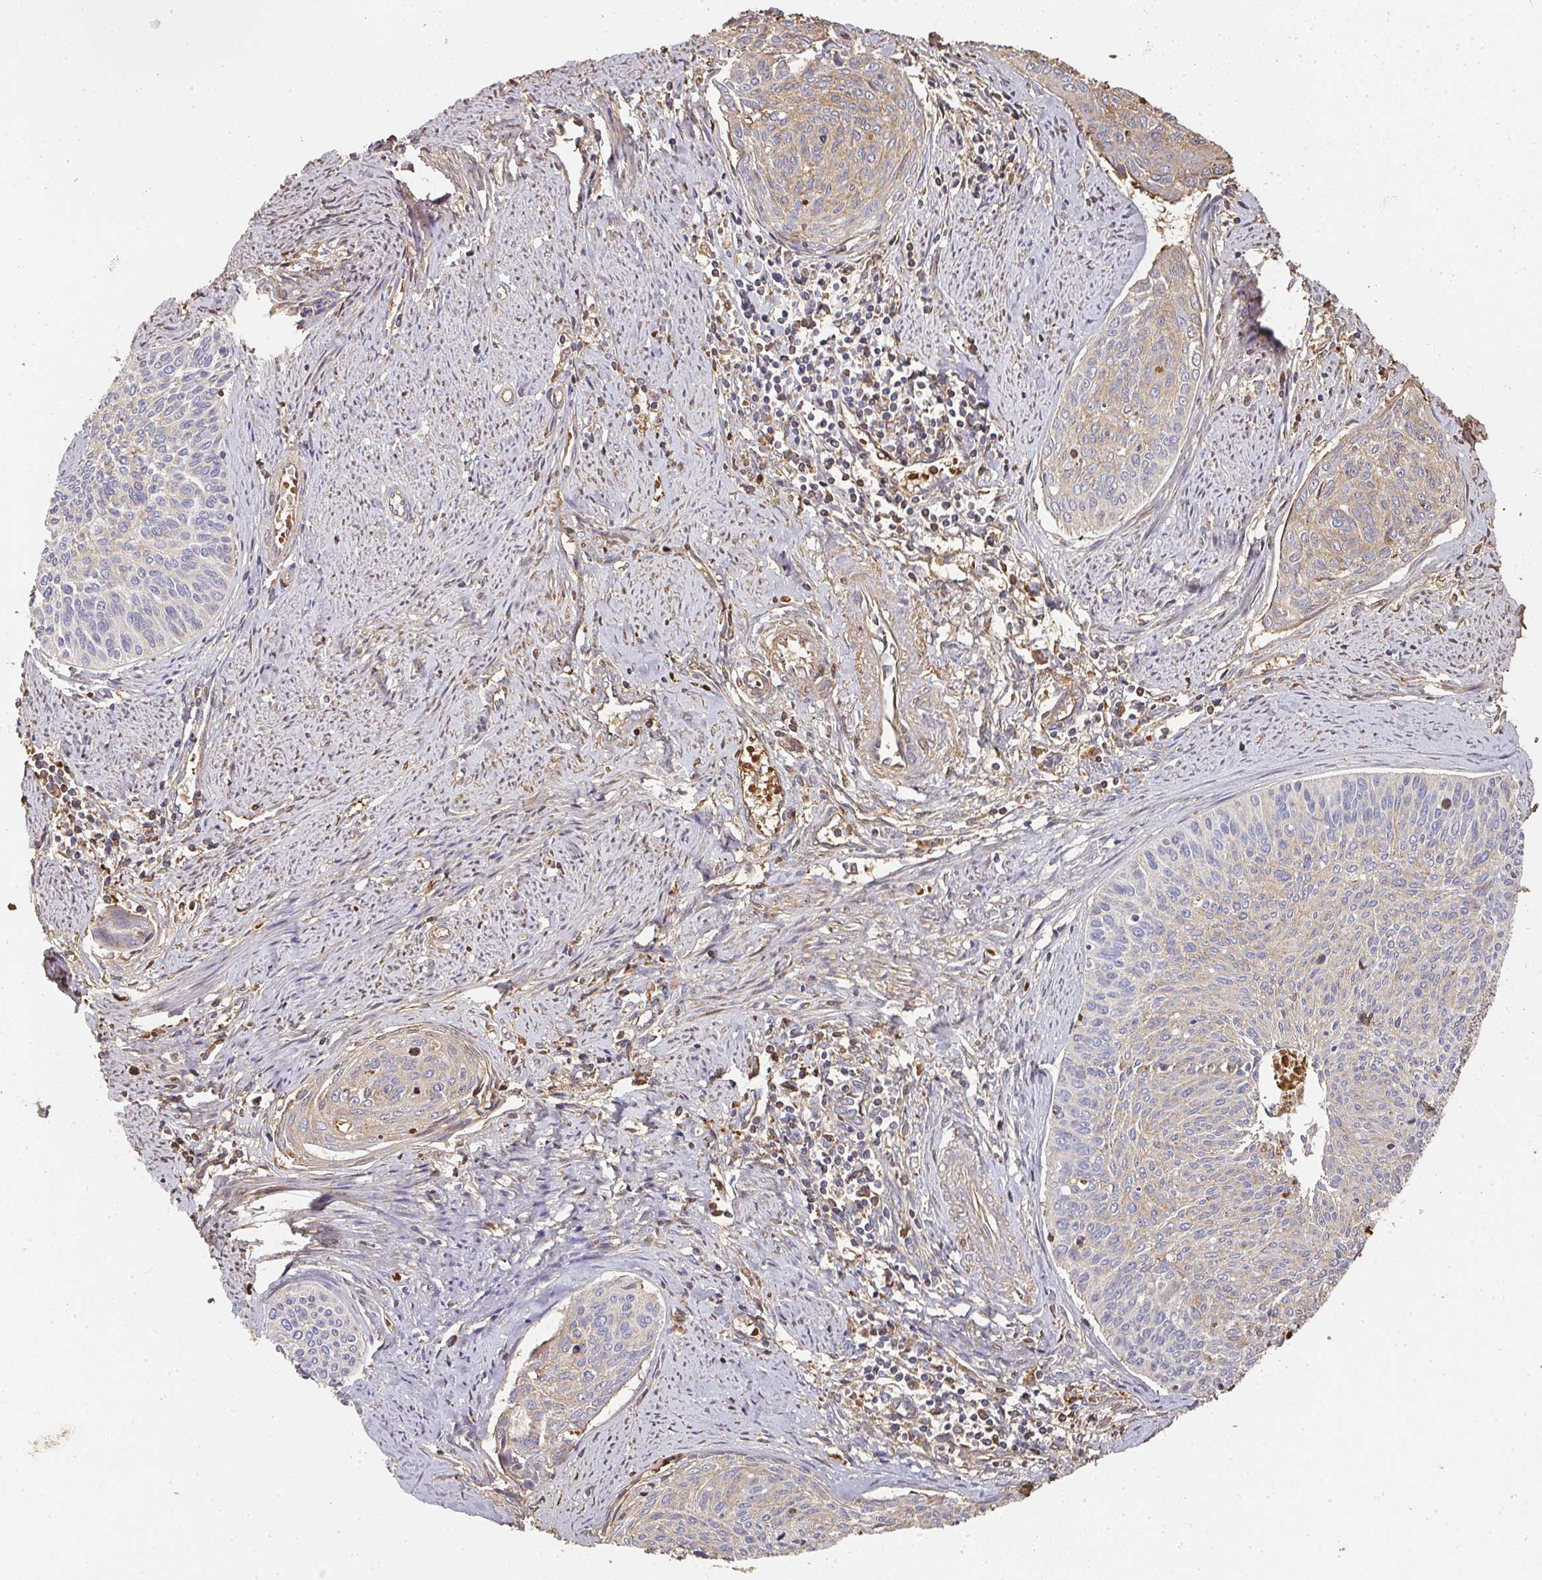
{"staining": {"intensity": "weak", "quantity": "<25%", "location": "cytoplasmic/membranous"}, "tissue": "cervical cancer", "cell_type": "Tumor cells", "image_type": "cancer", "snomed": [{"axis": "morphology", "description": "Squamous cell carcinoma, NOS"}, {"axis": "topography", "description": "Cervix"}], "caption": "Immunohistochemistry (IHC) photomicrograph of cervical squamous cell carcinoma stained for a protein (brown), which displays no expression in tumor cells.", "gene": "ALB", "patient": {"sex": "female", "age": 55}}